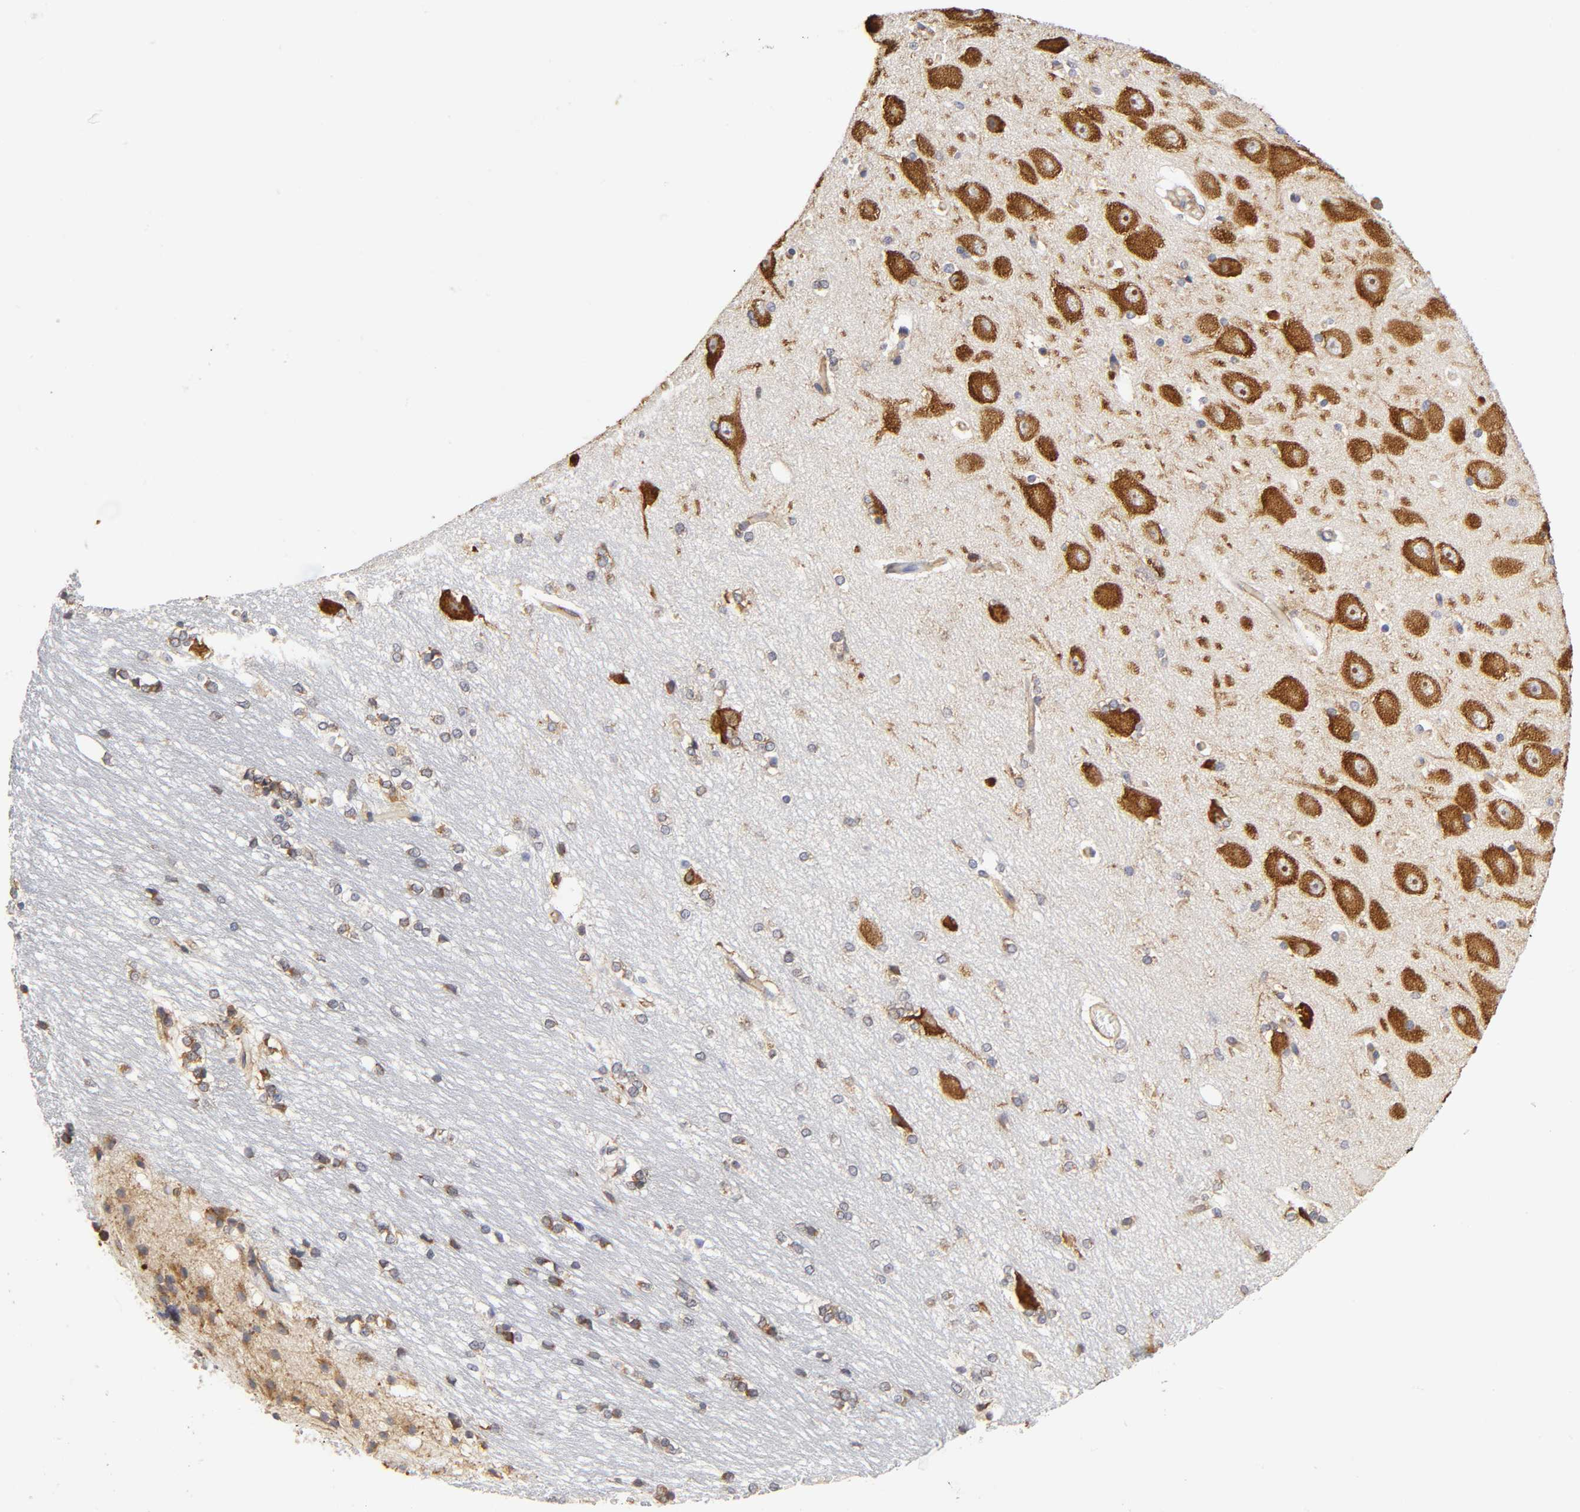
{"staining": {"intensity": "moderate", "quantity": "25%-75%", "location": "cytoplasmic/membranous"}, "tissue": "hippocampus", "cell_type": "Glial cells", "image_type": "normal", "snomed": [{"axis": "morphology", "description": "Normal tissue, NOS"}, {"axis": "topography", "description": "Hippocampus"}], "caption": "IHC histopathology image of unremarkable hippocampus stained for a protein (brown), which reveals medium levels of moderate cytoplasmic/membranous positivity in approximately 25%-75% of glial cells.", "gene": "RPL14", "patient": {"sex": "female", "age": 19}}